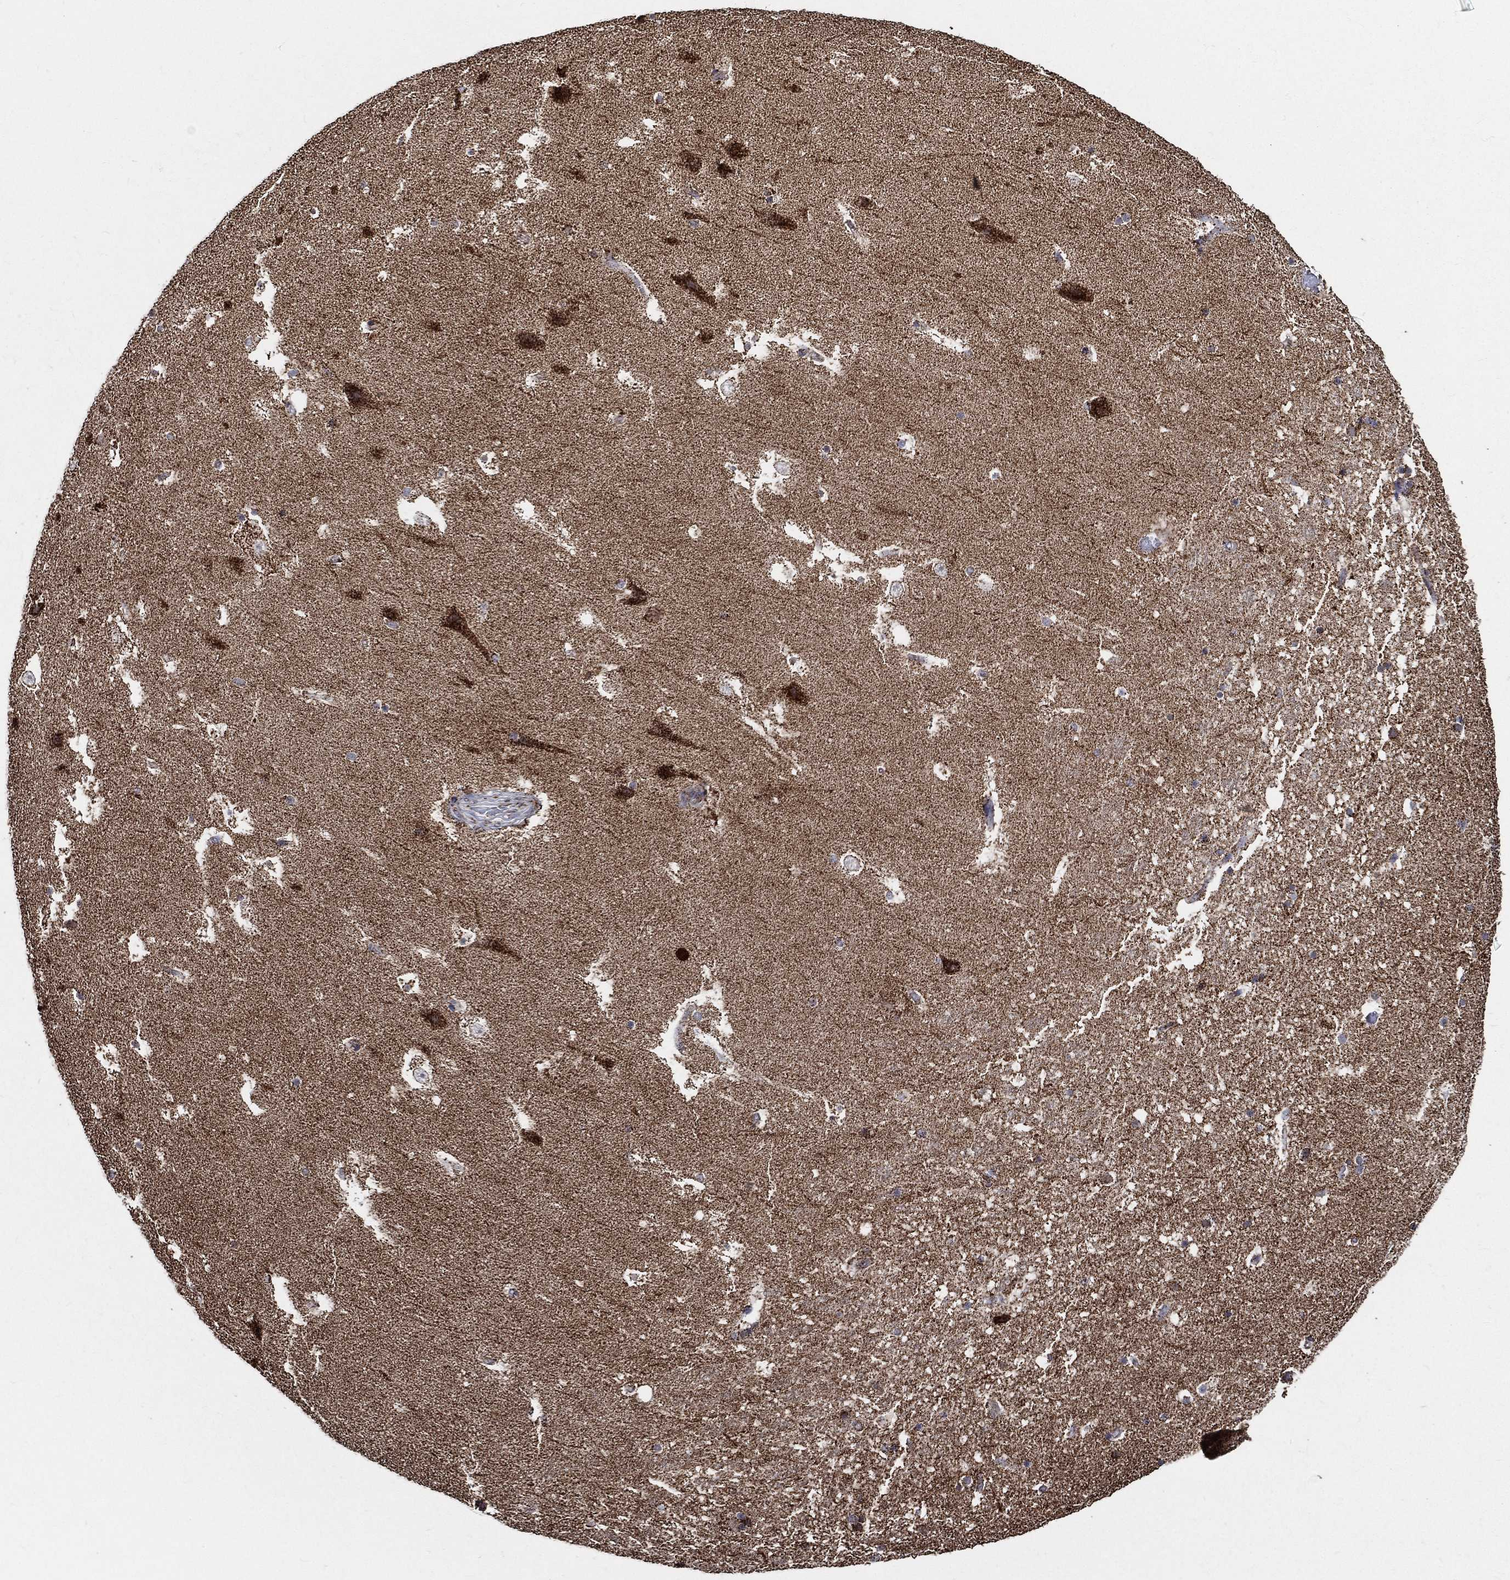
{"staining": {"intensity": "negative", "quantity": "none", "location": "none"}, "tissue": "hippocampus", "cell_type": "Glial cells", "image_type": "normal", "snomed": [{"axis": "morphology", "description": "Normal tissue, NOS"}, {"axis": "topography", "description": "Hippocampus"}], "caption": "There is no significant staining in glial cells of hippocampus. (Stains: DAB (3,3'-diaminobenzidine) immunohistochemistry with hematoxylin counter stain, Microscopy: brightfield microscopy at high magnification).", "gene": "NDUFAB1", "patient": {"sex": "male", "age": 51}}